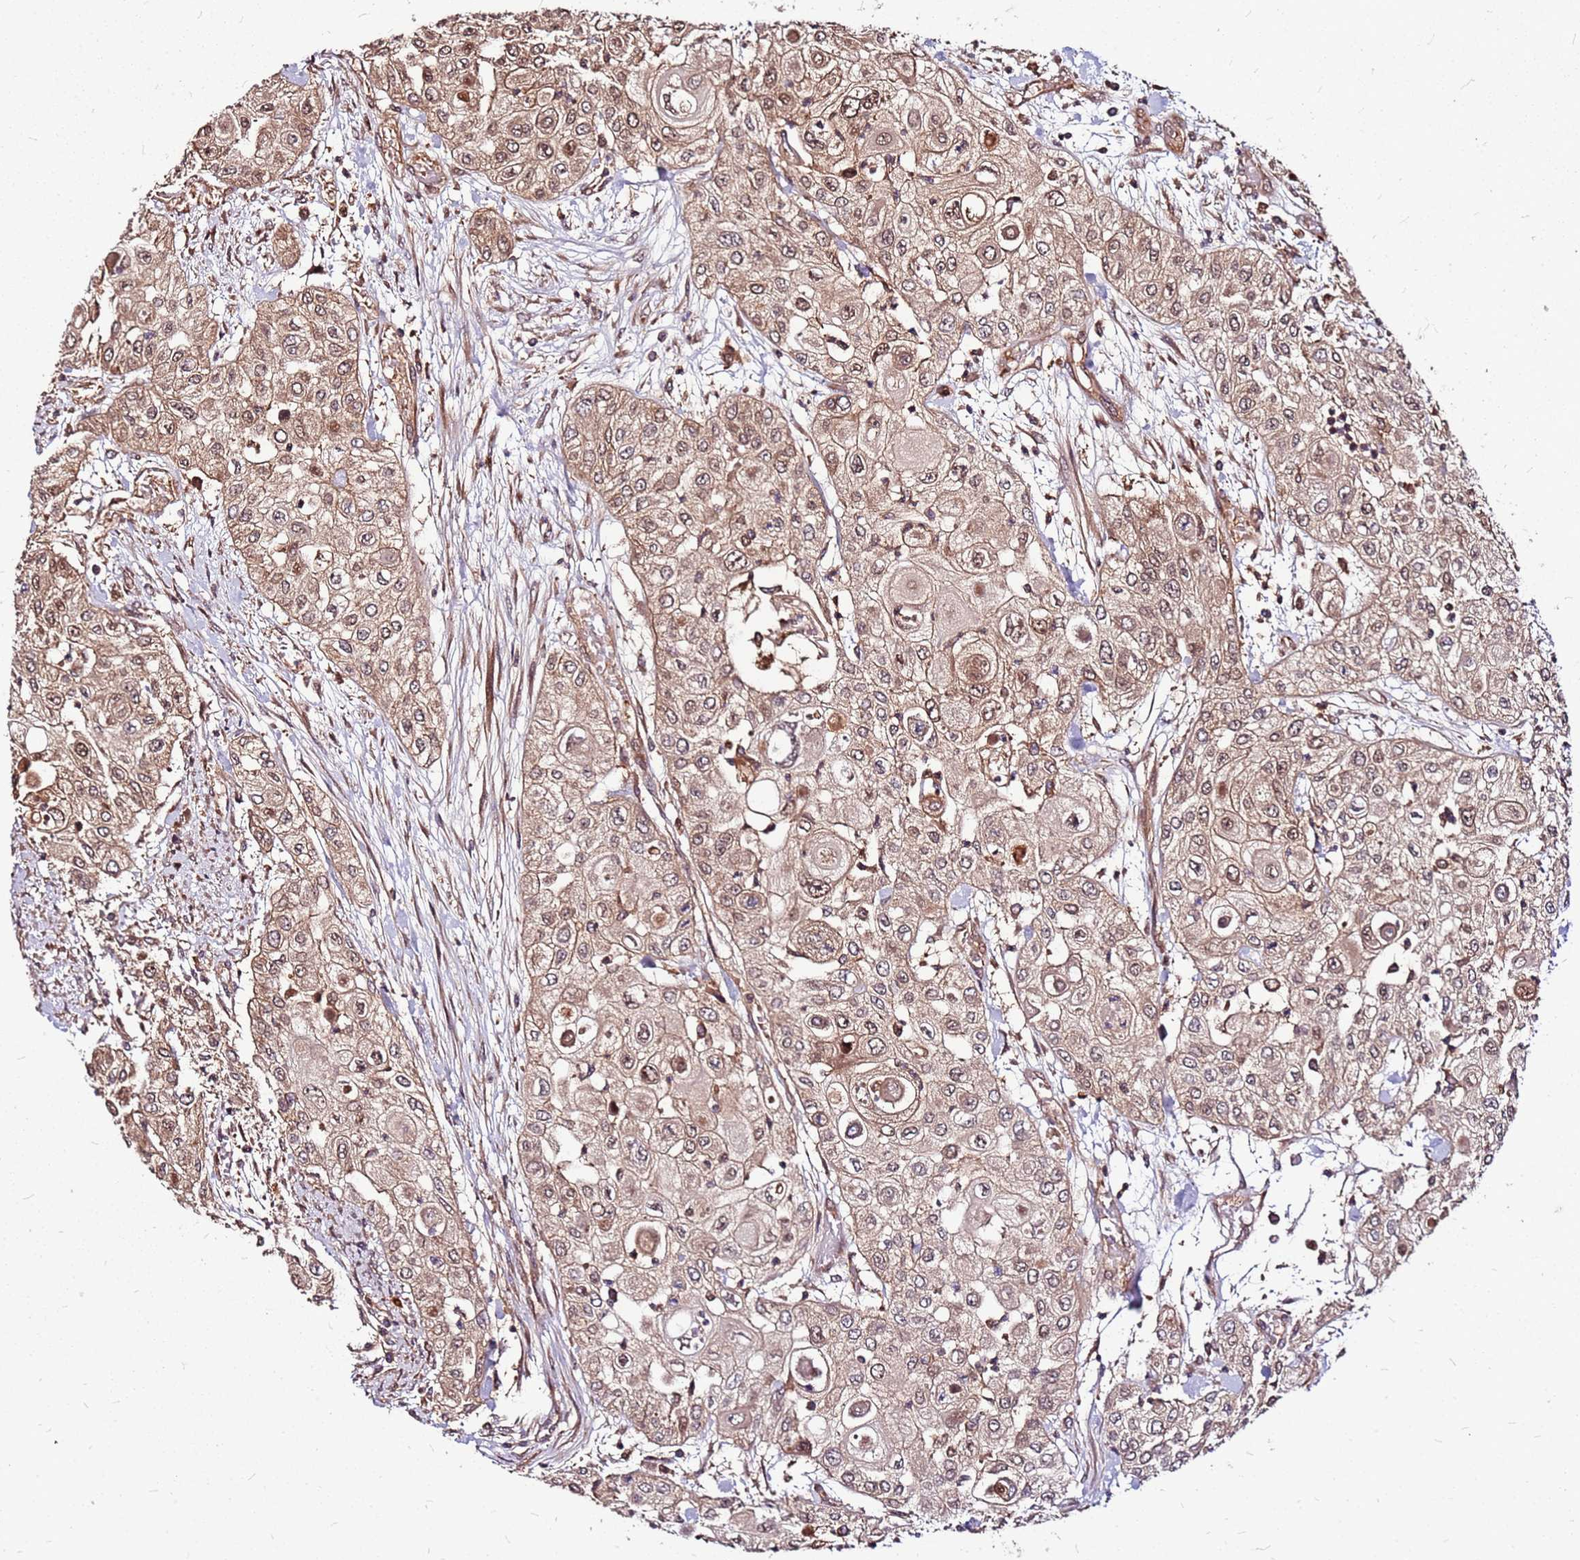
{"staining": {"intensity": "moderate", "quantity": ">75%", "location": "cytoplasmic/membranous,nuclear"}, "tissue": "urothelial cancer", "cell_type": "Tumor cells", "image_type": "cancer", "snomed": [{"axis": "morphology", "description": "Urothelial carcinoma, High grade"}, {"axis": "topography", "description": "Urinary bladder"}], "caption": "This micrograph displays urothelial cancer stained with immunohistochemistry to label a protein in brown. The cytoplasmic/membranous and nuclear of tumor cells show moderate positivity for the protein. Nuclei are counter-stained blue.", "gene": "LYPLAL1", "patient": {"sex": "female", "age": 79}}